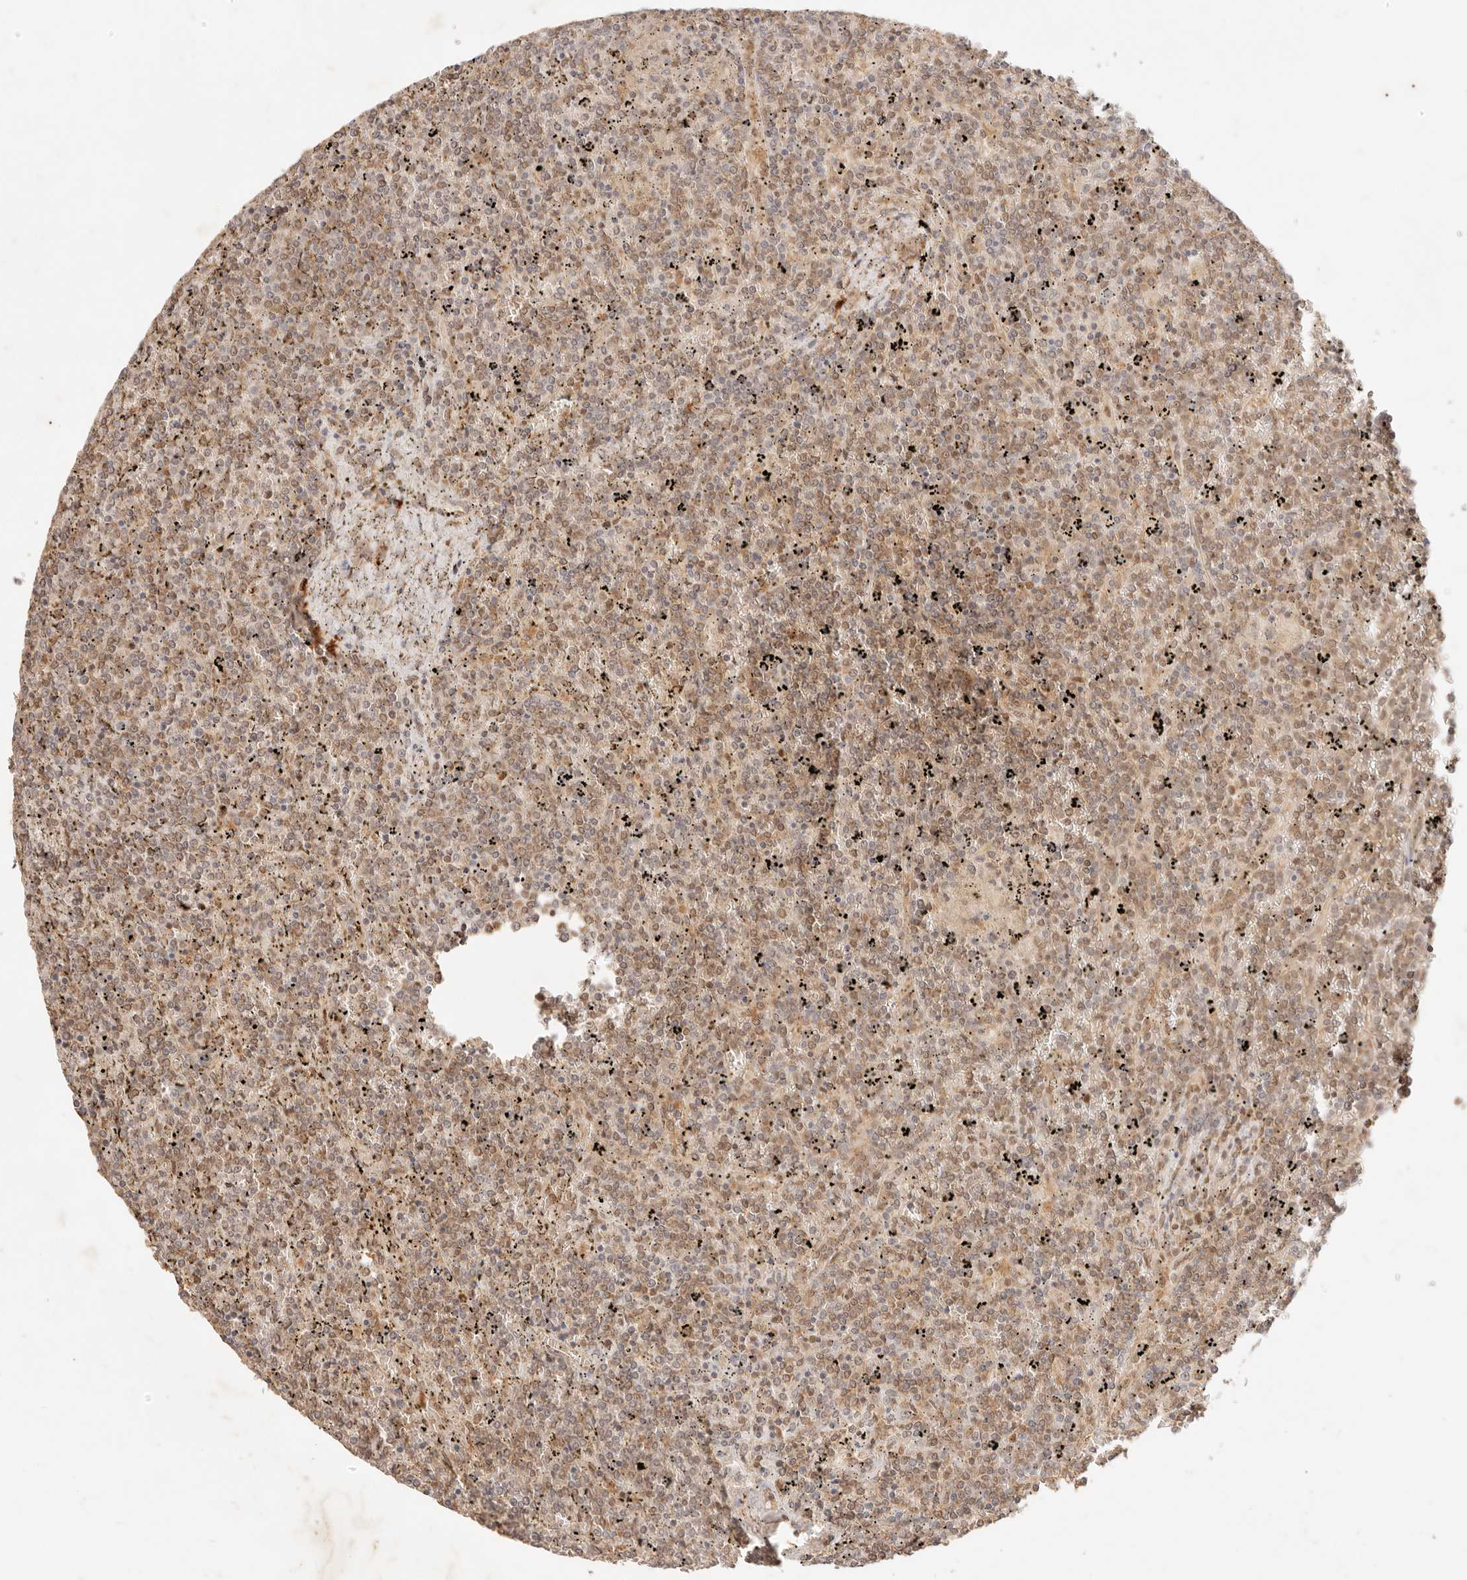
{"staining": {"intensity": "moderate", "quantity": ">75%", "location": "cytoplasmic/membranous,nuclear"}, "tissue": "lymphoma", "cell_type": "Tumor cells", "image_type": "cancer", "snomed": [{"axis": "morphology", "description": "Malignant lymphoma, non-Hodgkin's type, Low grade"}, {"axis": "topography", "description": "Spleen"}], "caption": "The histopathology image exhibits a brown stain indicating the presence of a protein in the cytoplasmic/membranous and nuclear of tumor cells in lymphoma.", "gene": "TRIM11", "patient": {"sex": "female", "age": 19}}